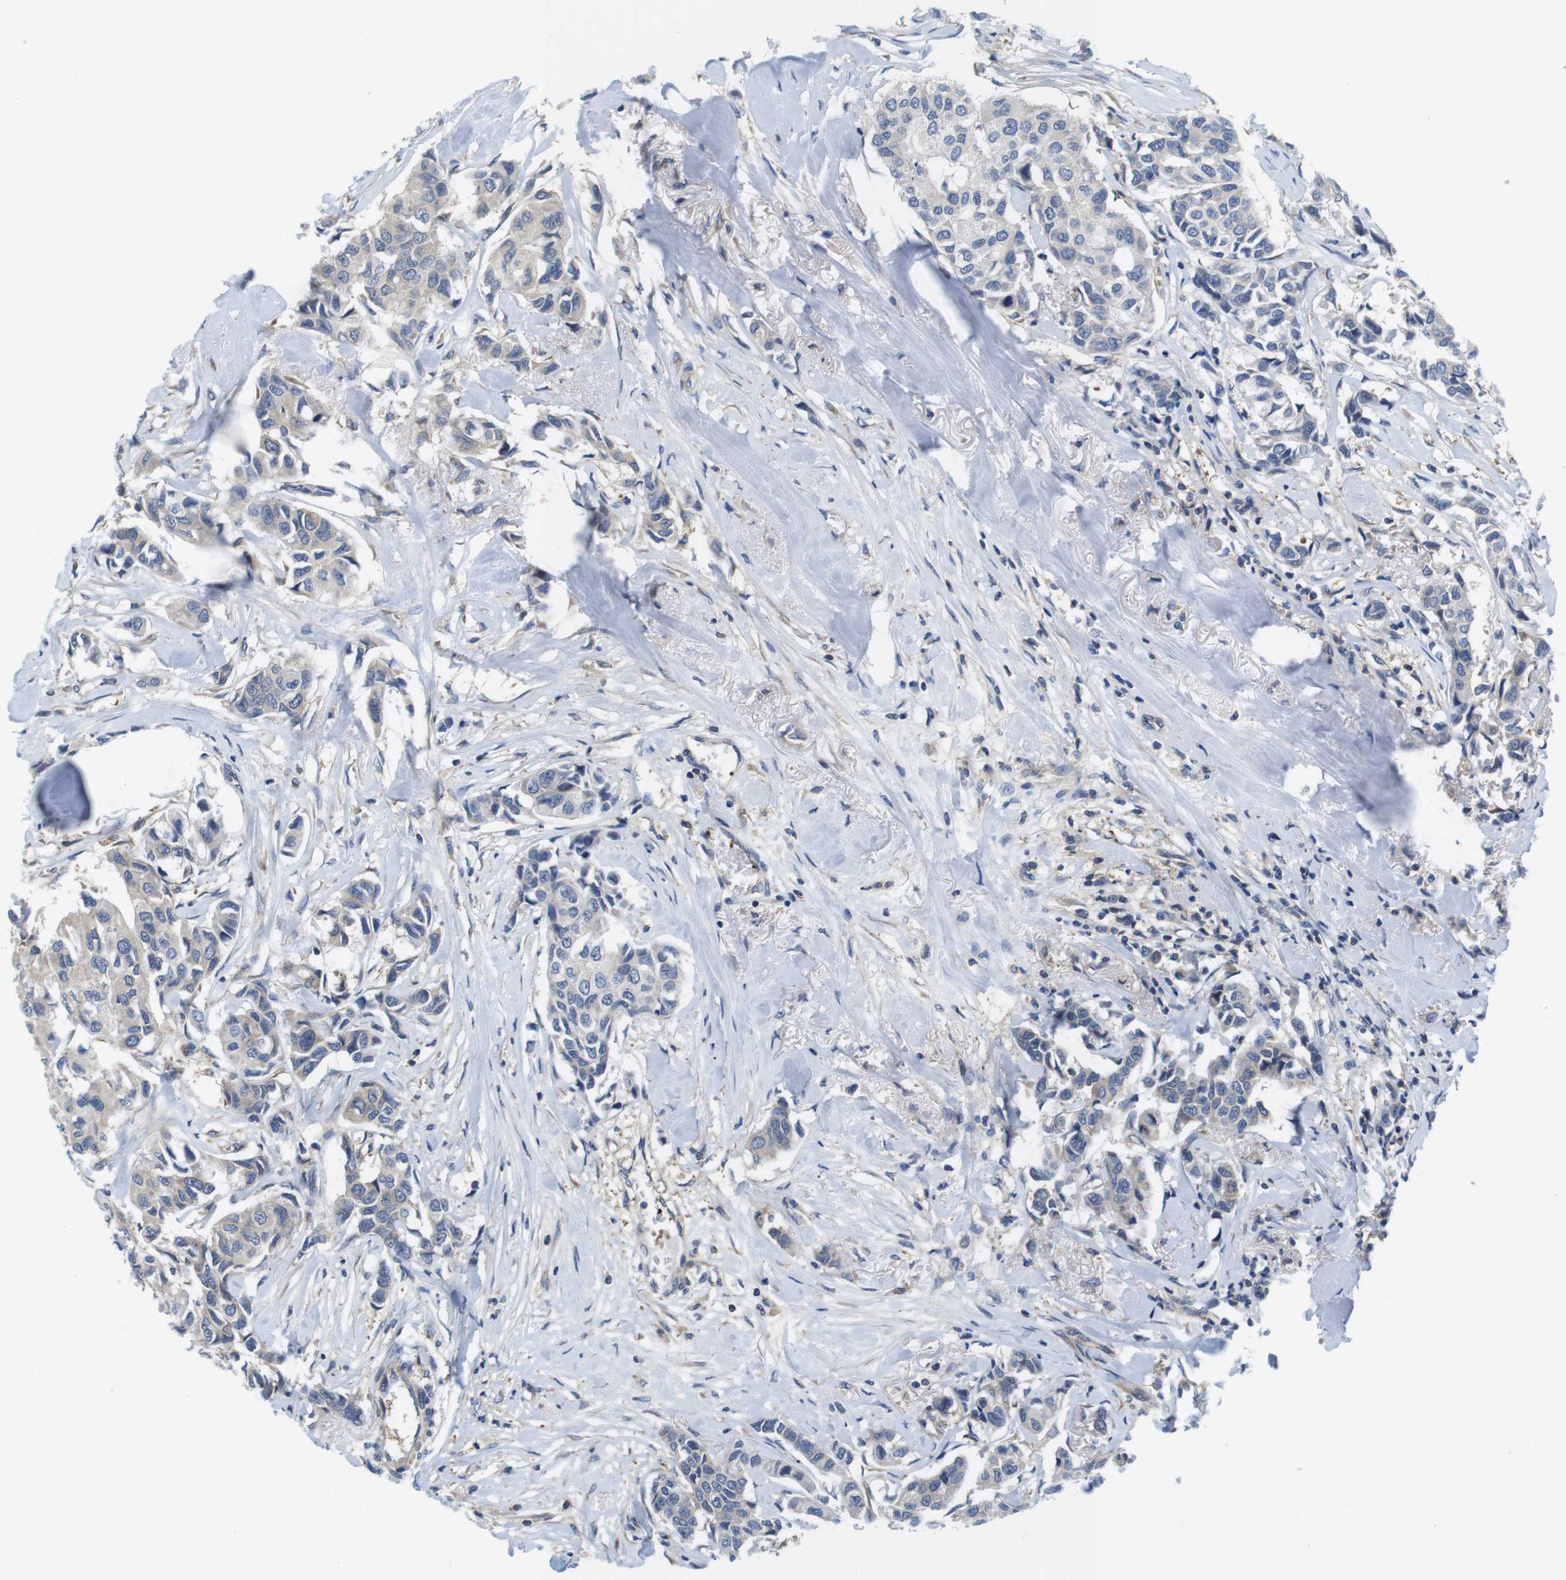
{"staining": {"intensity": "negative", "quantity": "none", "location": "none"}, "tissue": "breast cancer", "cell_type": "Tumor cells", "image_type": "cancer", "snomed": [{"axis": "morphology", "description": "Duct carcinoma"}, {"axis": "topography", "description": "Breast"}], "caption": "IHC photomicrograph of neoplastic tissue: infiltrating ductal carcinoma (breast) stained with DAB (3,3'-diaminobenzidine) shows no significant protein staining in tumor cells.", "gene": "HERPUD2", "patient": {"sex": "female", "age": 80}}